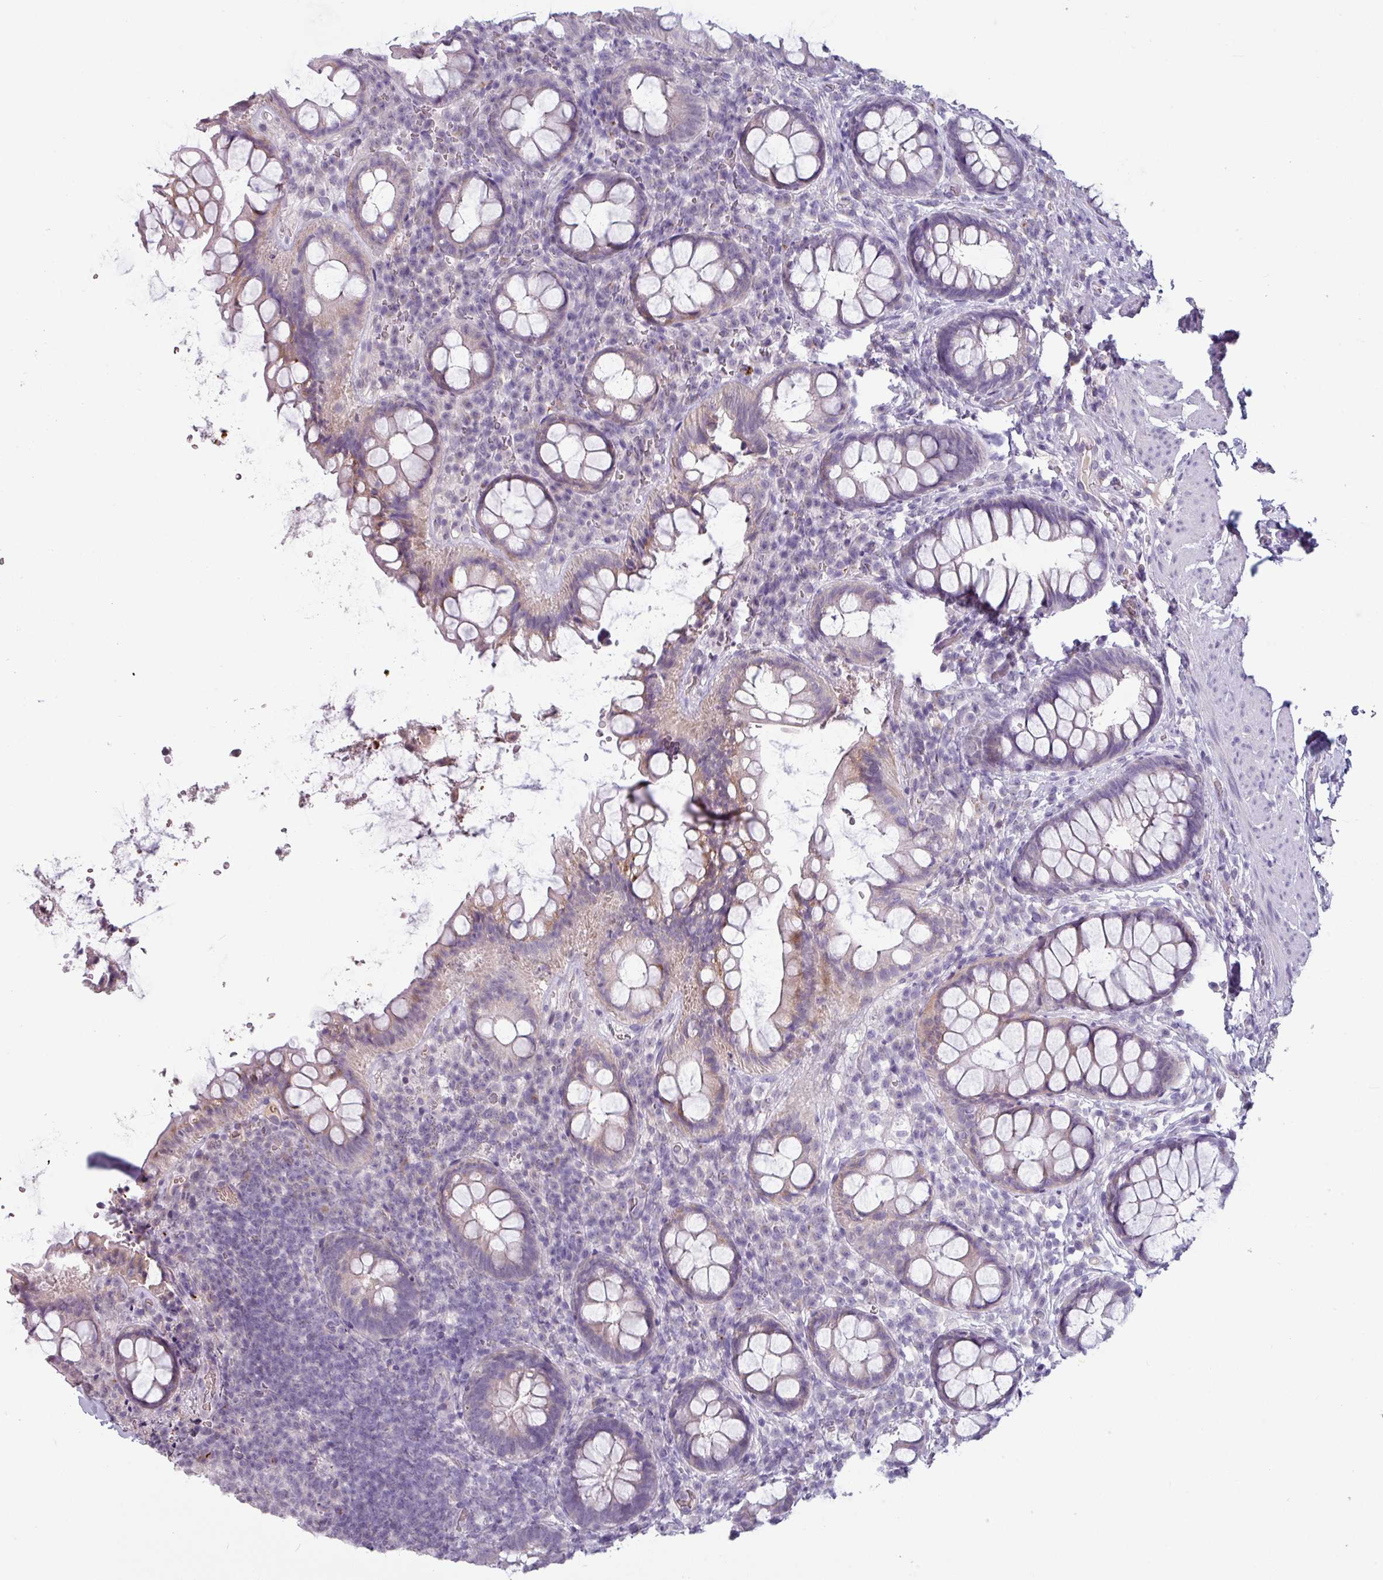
{"staining": {"intensity": "moderate", "quantity": "<25%", "location": "cytoplasmic/membranous"}, "tissue": "rectum", "cell_type": "Glandular cells", "image_type": "normal", "snomed": [{"axis": "morphology", "description": "Normal tissue, NOS"}, {"axis": "topography", "description": "Rectum"}, {"axis": "topography", "description": "Peripheral nerve tissue"}], "caption": "IHC staining of benign rectum, which exhibits low levels of moderate cytoplasmic/membranous expression in about <25% of glandular cells indicating moderate cytoplasmic/membranous protein expression. The staining was performed using DAB (brown) for protein detection and nuclei were counterstained in hematoxylin (blue).", "gene": "SLC26A9", "patient": {"sex": "female", "age": 69}}